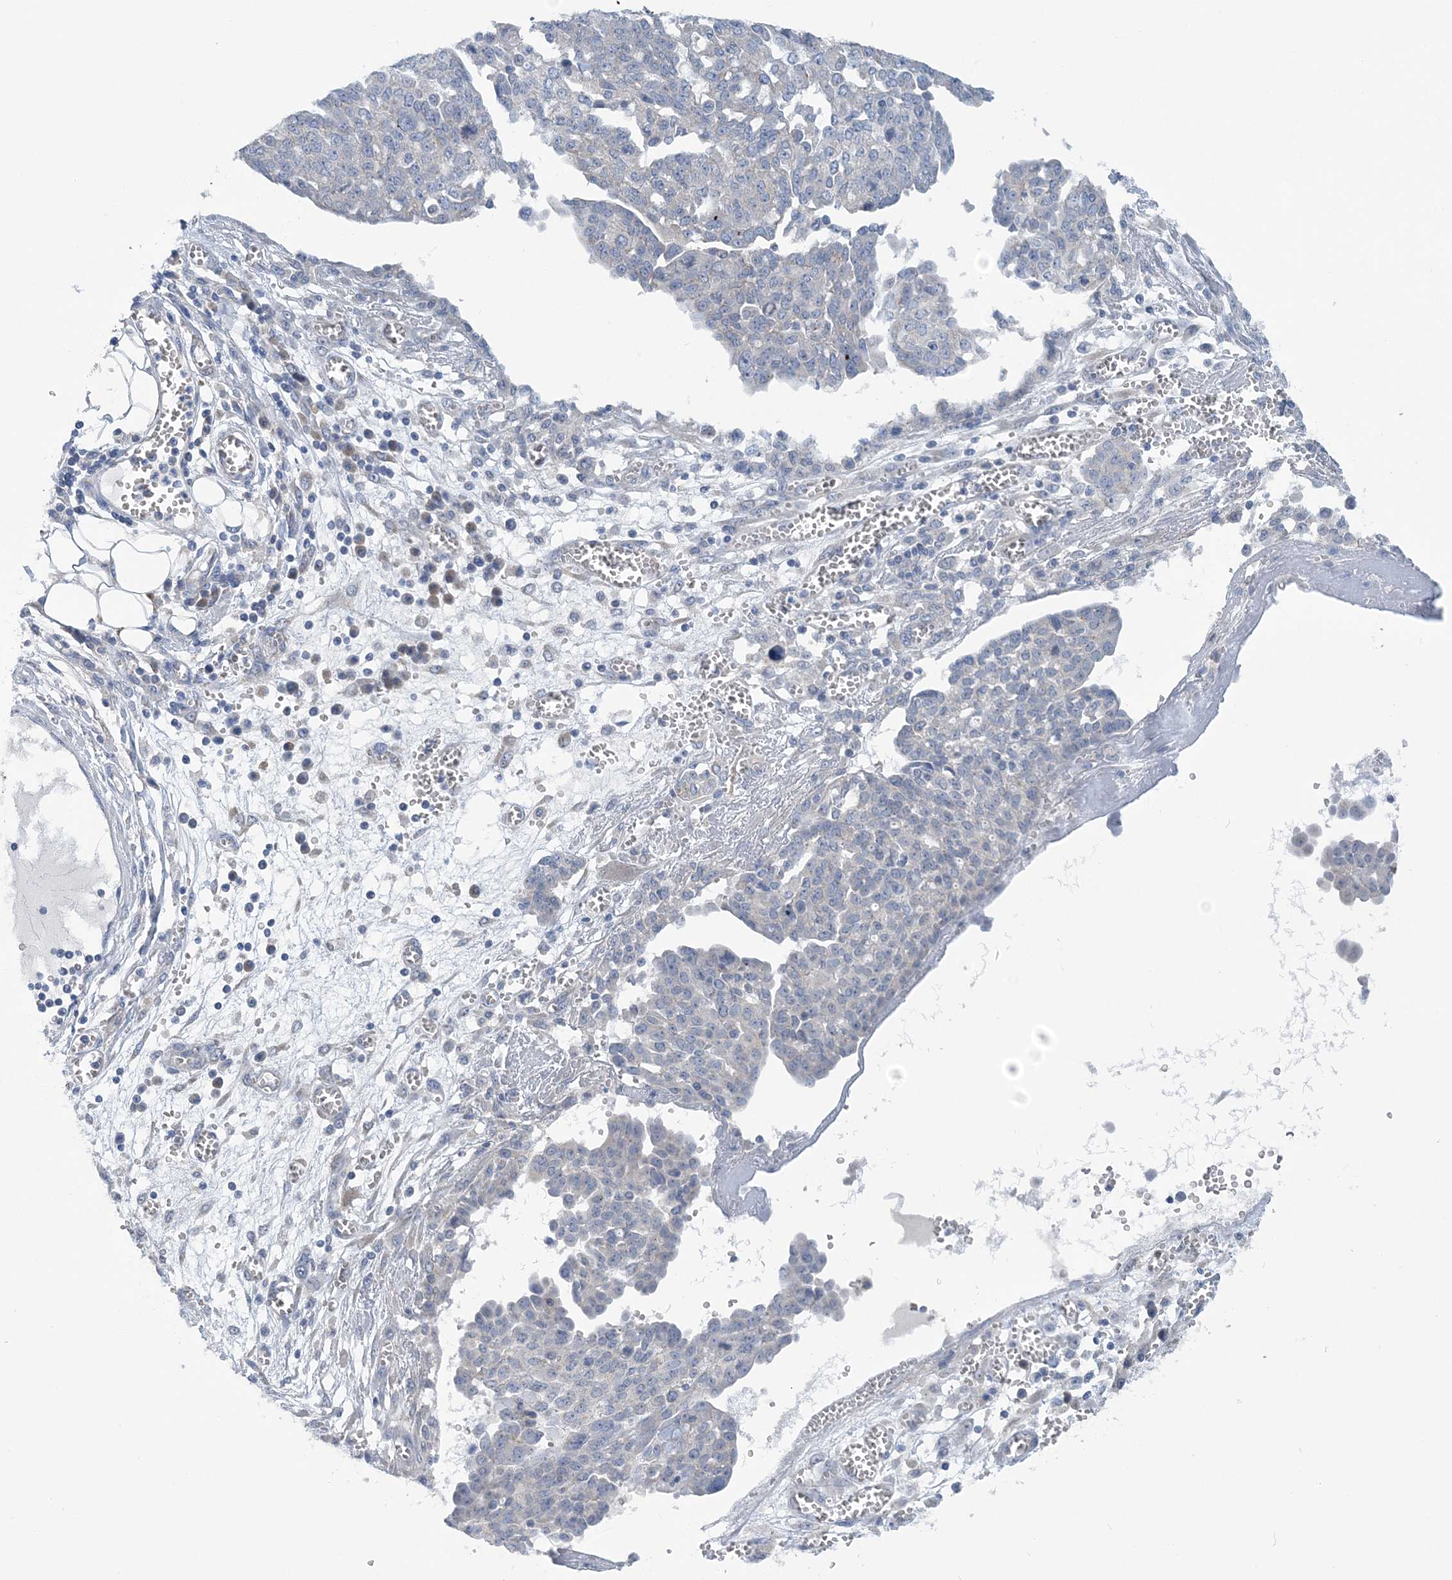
{"staining": {"intensity": "negative", "quantity": "none", "location": "none"}, "tissue": "ovarian cancer", "cell_type": "Tumor cells", "image_type": "cancer", "snomed": [{"axis": "morphology", "description": "Cystadenocarcinoma, serous, NOS"}, {"axis": "topography", "description": "Soft tissue"}, {"axis": "topography", "description": "Ovary"}], "caption": "Tumor cells are negative for protein expression in human ovarian cancer. (DAB (3,3'-diaminobenzidine) immunohistochemistry with hematoxylin counter stain).", "gene": "COPE", "patient": {"sex": "female", "age": 57}}